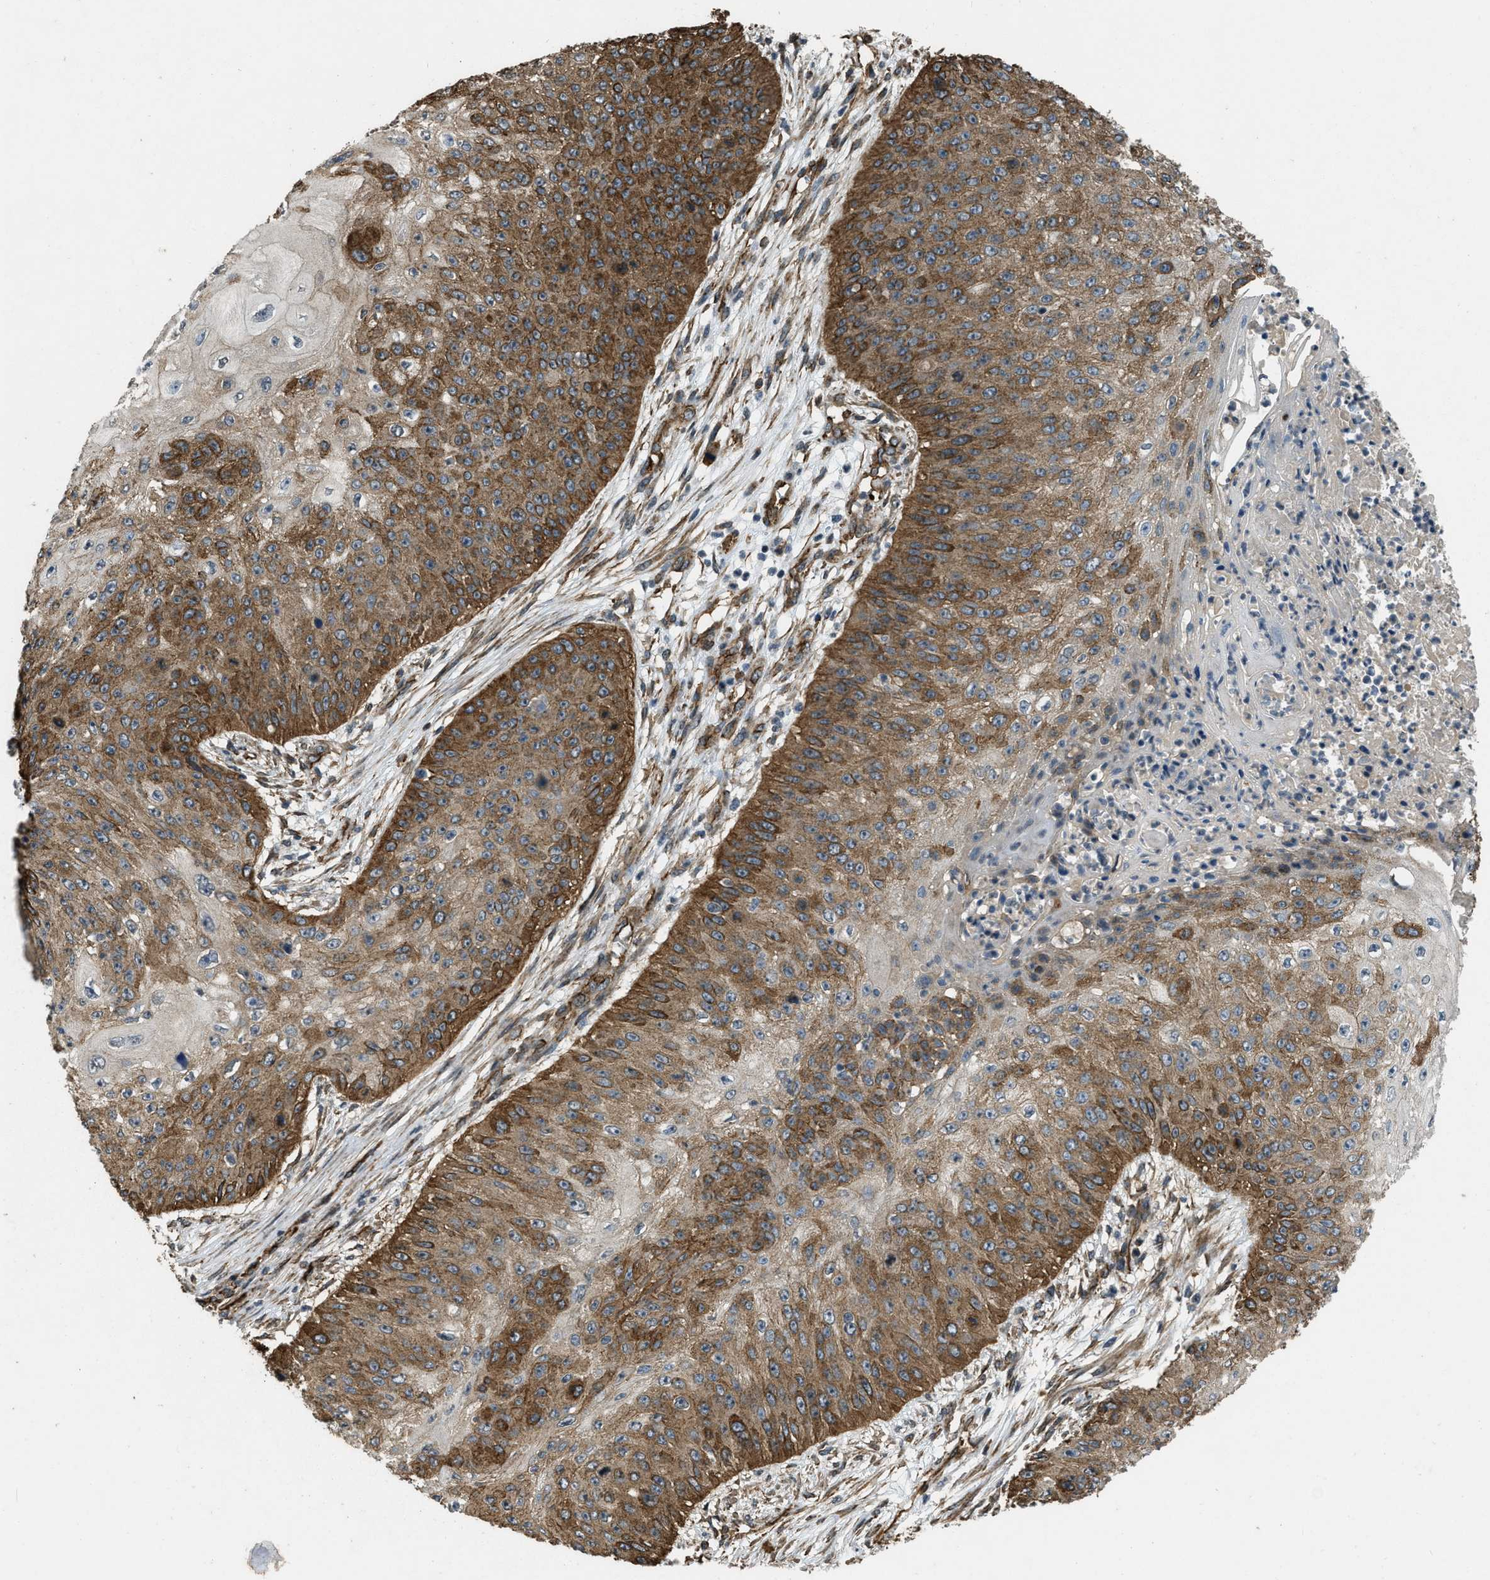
{"staining": {"intensity": "strong", "quantity": "25%-75%", "location": "cytoplasmic/membranous"}, "tissue": "skin cancer", "cell_type": "Tumor cells", "image_type": "cancer", "snomed": [{"axis": "morphology", "description": "Squamous cell carcinoma, NOS"}, {"axis": "topography", "description": "Skin"}], "caption": "There is high levels of strong cytoplasmic/membranous staining in tumor cells of skin squamous cell carcinoma, as demonstrated by immunohistochemical staining (brown color).", "gene": "NMB", "patient": {"sex": "female", "age": 80}}